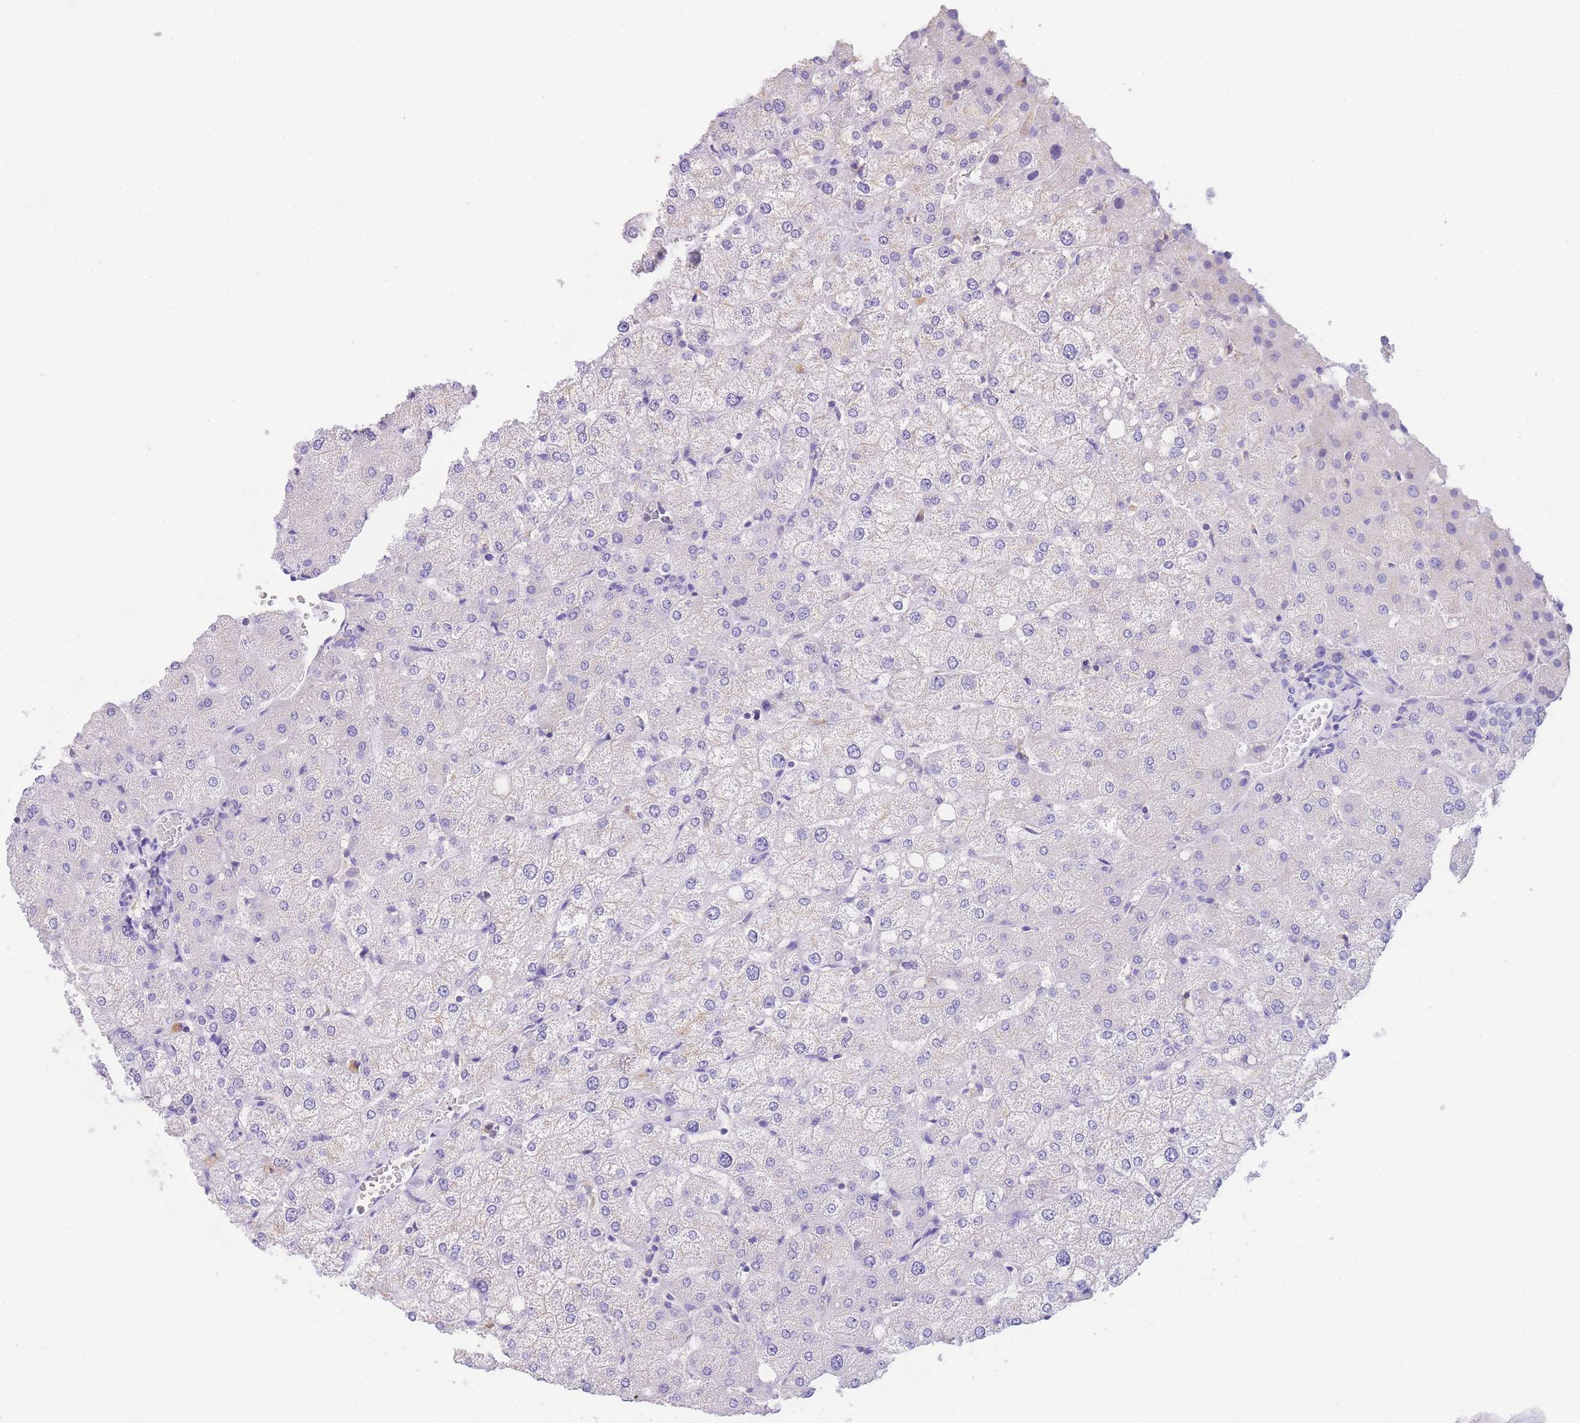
{"staining": {"intensity": "negative", "quantity": "none", "location": "none"}, "tissue": "liver", "cell_type": "Cholangiocytes", "image_type": "normal", "snomed": [{"axis": "morphology", "description": "Normal tissue, NOS"}, {"axis": "topography", "description": "Liver"}], "caption": "A micrograph of liver stained for a protein reveals no brown staining in cholangiocytes. The staining was performed using DAB to visualize the protein expression in brown, while the nuclei were stained in blue with hematoxylin (Magnification: 20x).", "gene": "EPN2", "patient": {"sex": "female", "age": 54}}